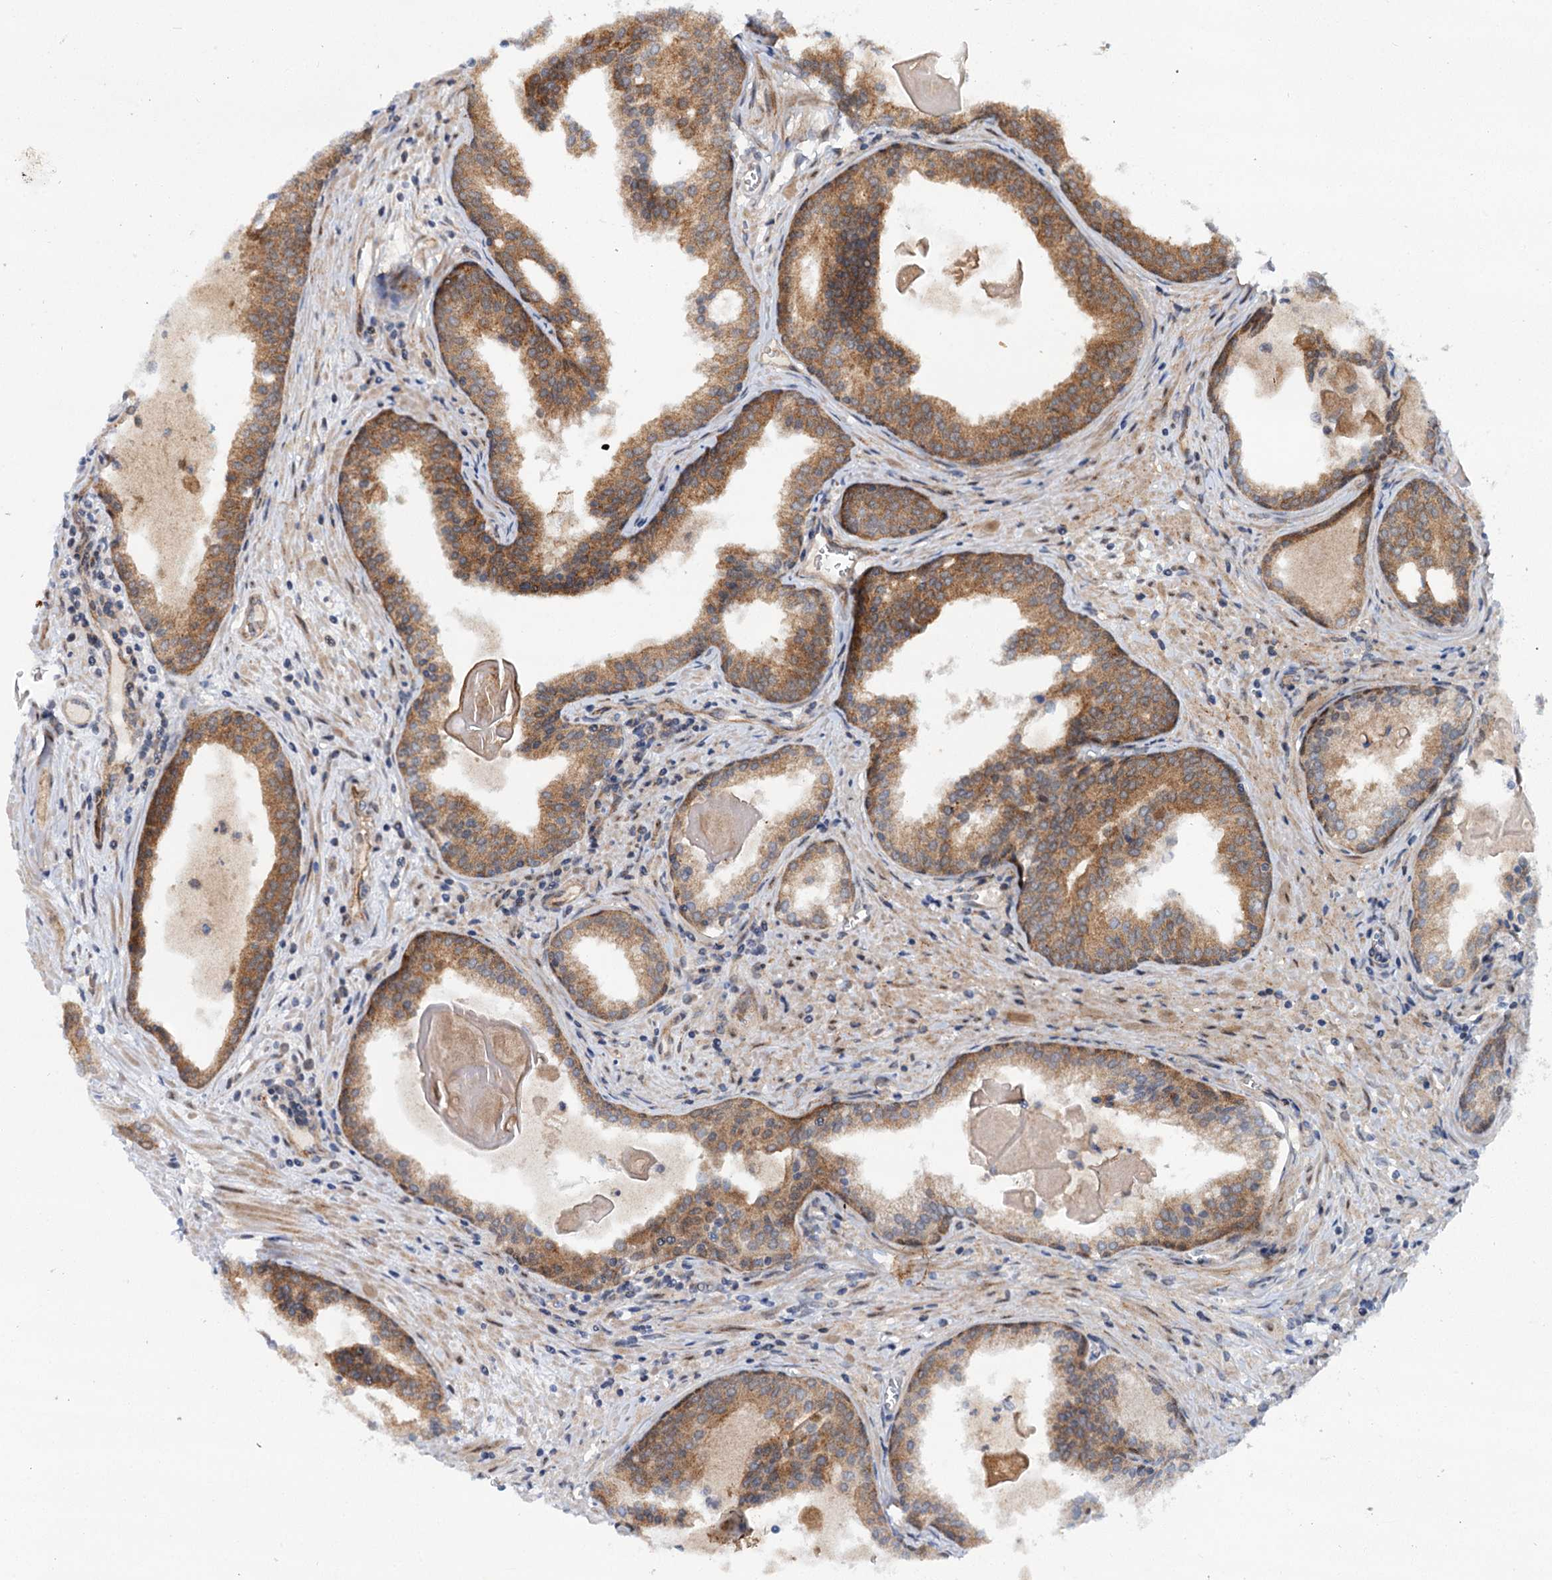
{"staining": {"intensity": "moderate", "quantity": "25%-75%", "location": "cytoplasmic/membranous"}, "tissue": "prostate cancer", "cell_type": "Tumor cells", "image_type": "cancer", "snomed": [{"axis": "morphology", "description": "Adenocarcinoma, High grade"}, {"axis": "topography", "description": "Prostate"}], "caption": "The immunohistochemical stain shows moderate cytoplasmic/membranous staining in tumor cells of prostate cancer (adenocarcinoma (high-grade)) tissue.", "gene": "ADGRG4", "patient": {"sex": "male", "age": 68}}